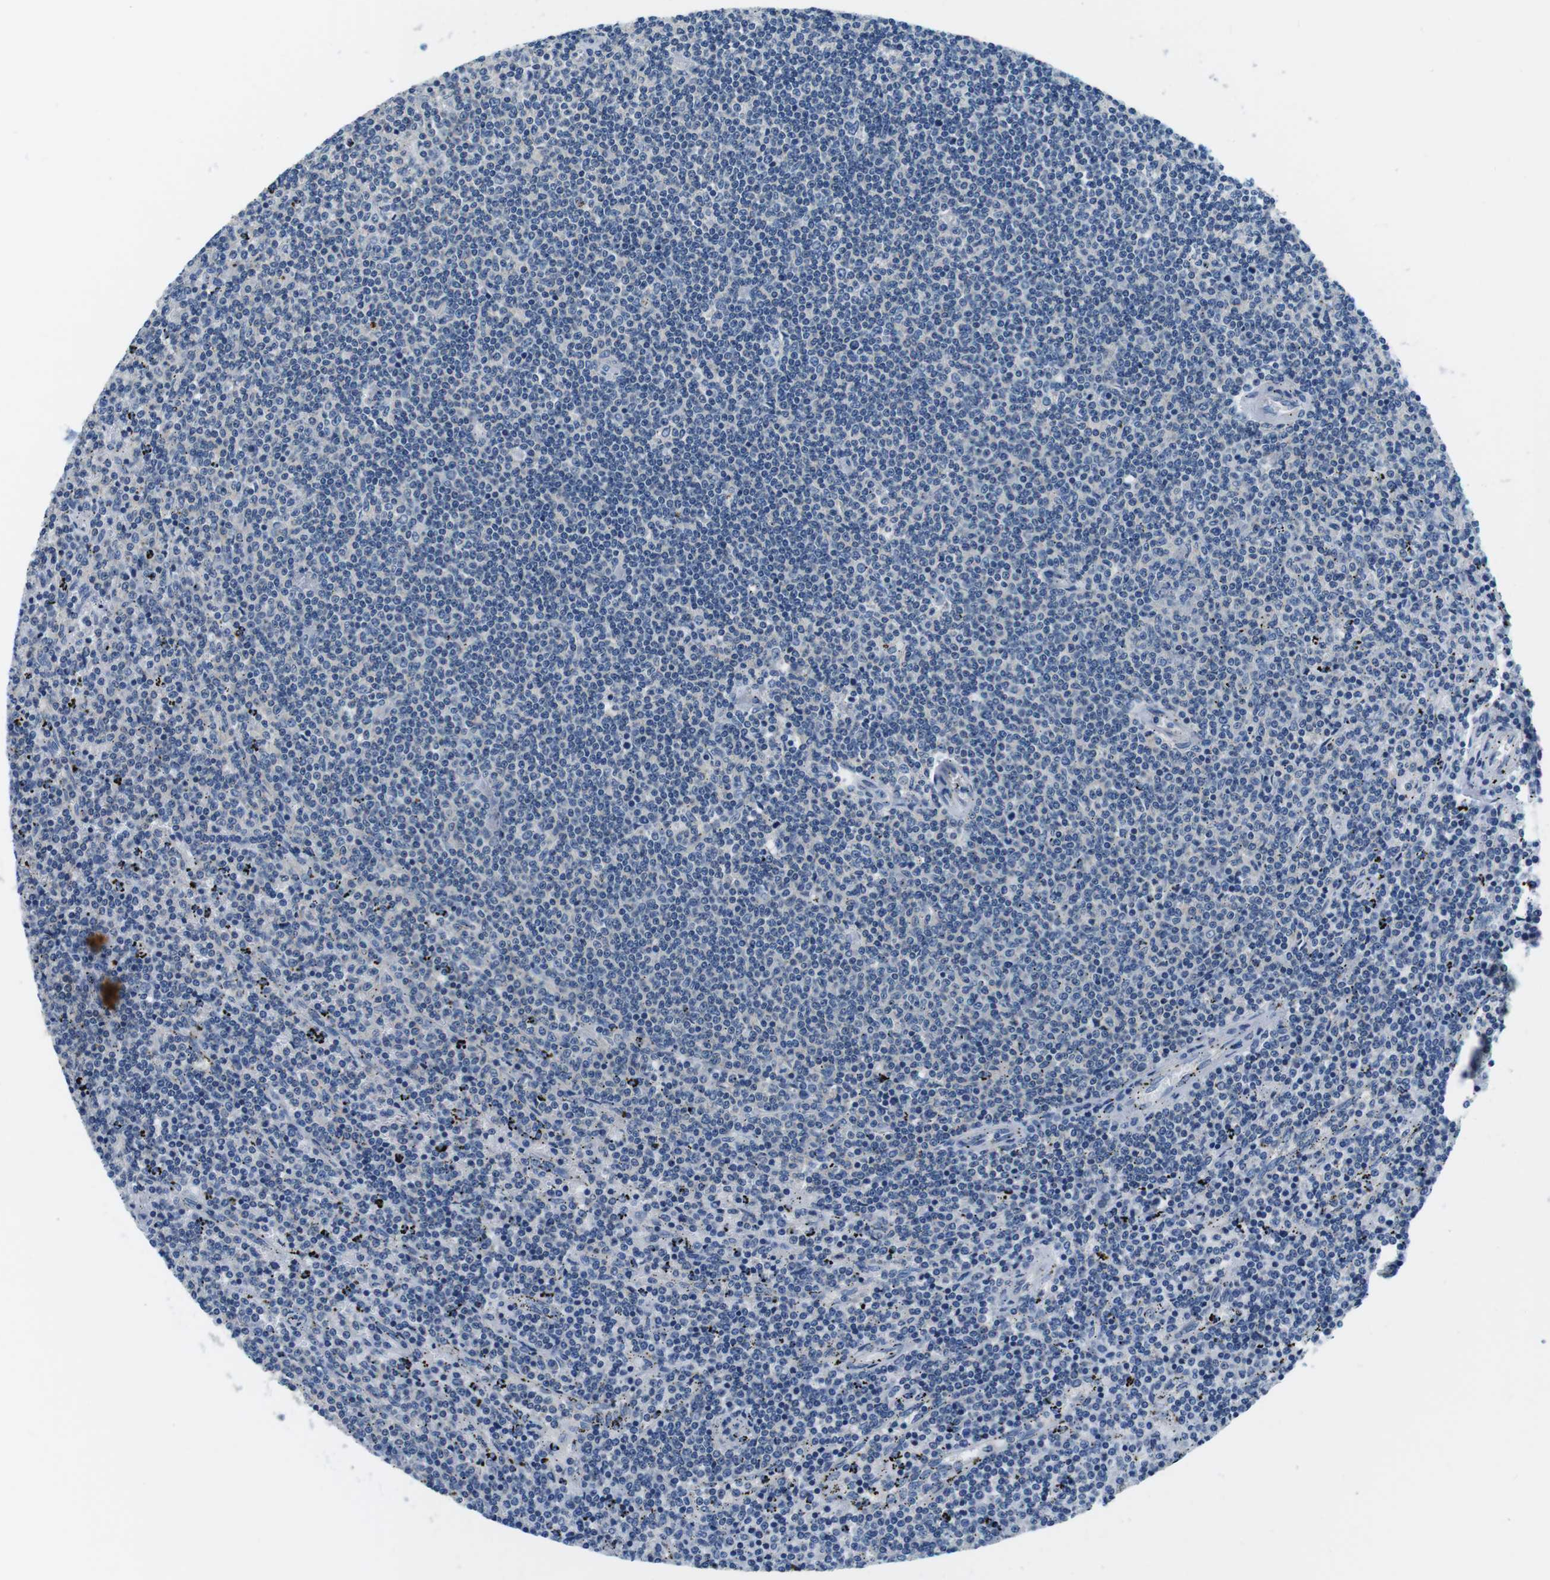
{"staining": {"intensity": "negative", "quantity": "none", "location": "none"}, "tissue": "lymphoma", "cell_type": "Tumor cells", "image_type": "cancer", "snomed": [{"axis": "morphology", "description": "Malignant lymphoma, non-Hodgkin's type, Low grade"}, {"axis": "topography", "description": "Spleen"}], "caption": "This is an IHC image of human lymphoma. There is no positivity in tumor cells.", "gene": "DENND4C", "patient": {"sex": "female", "age": 50}}